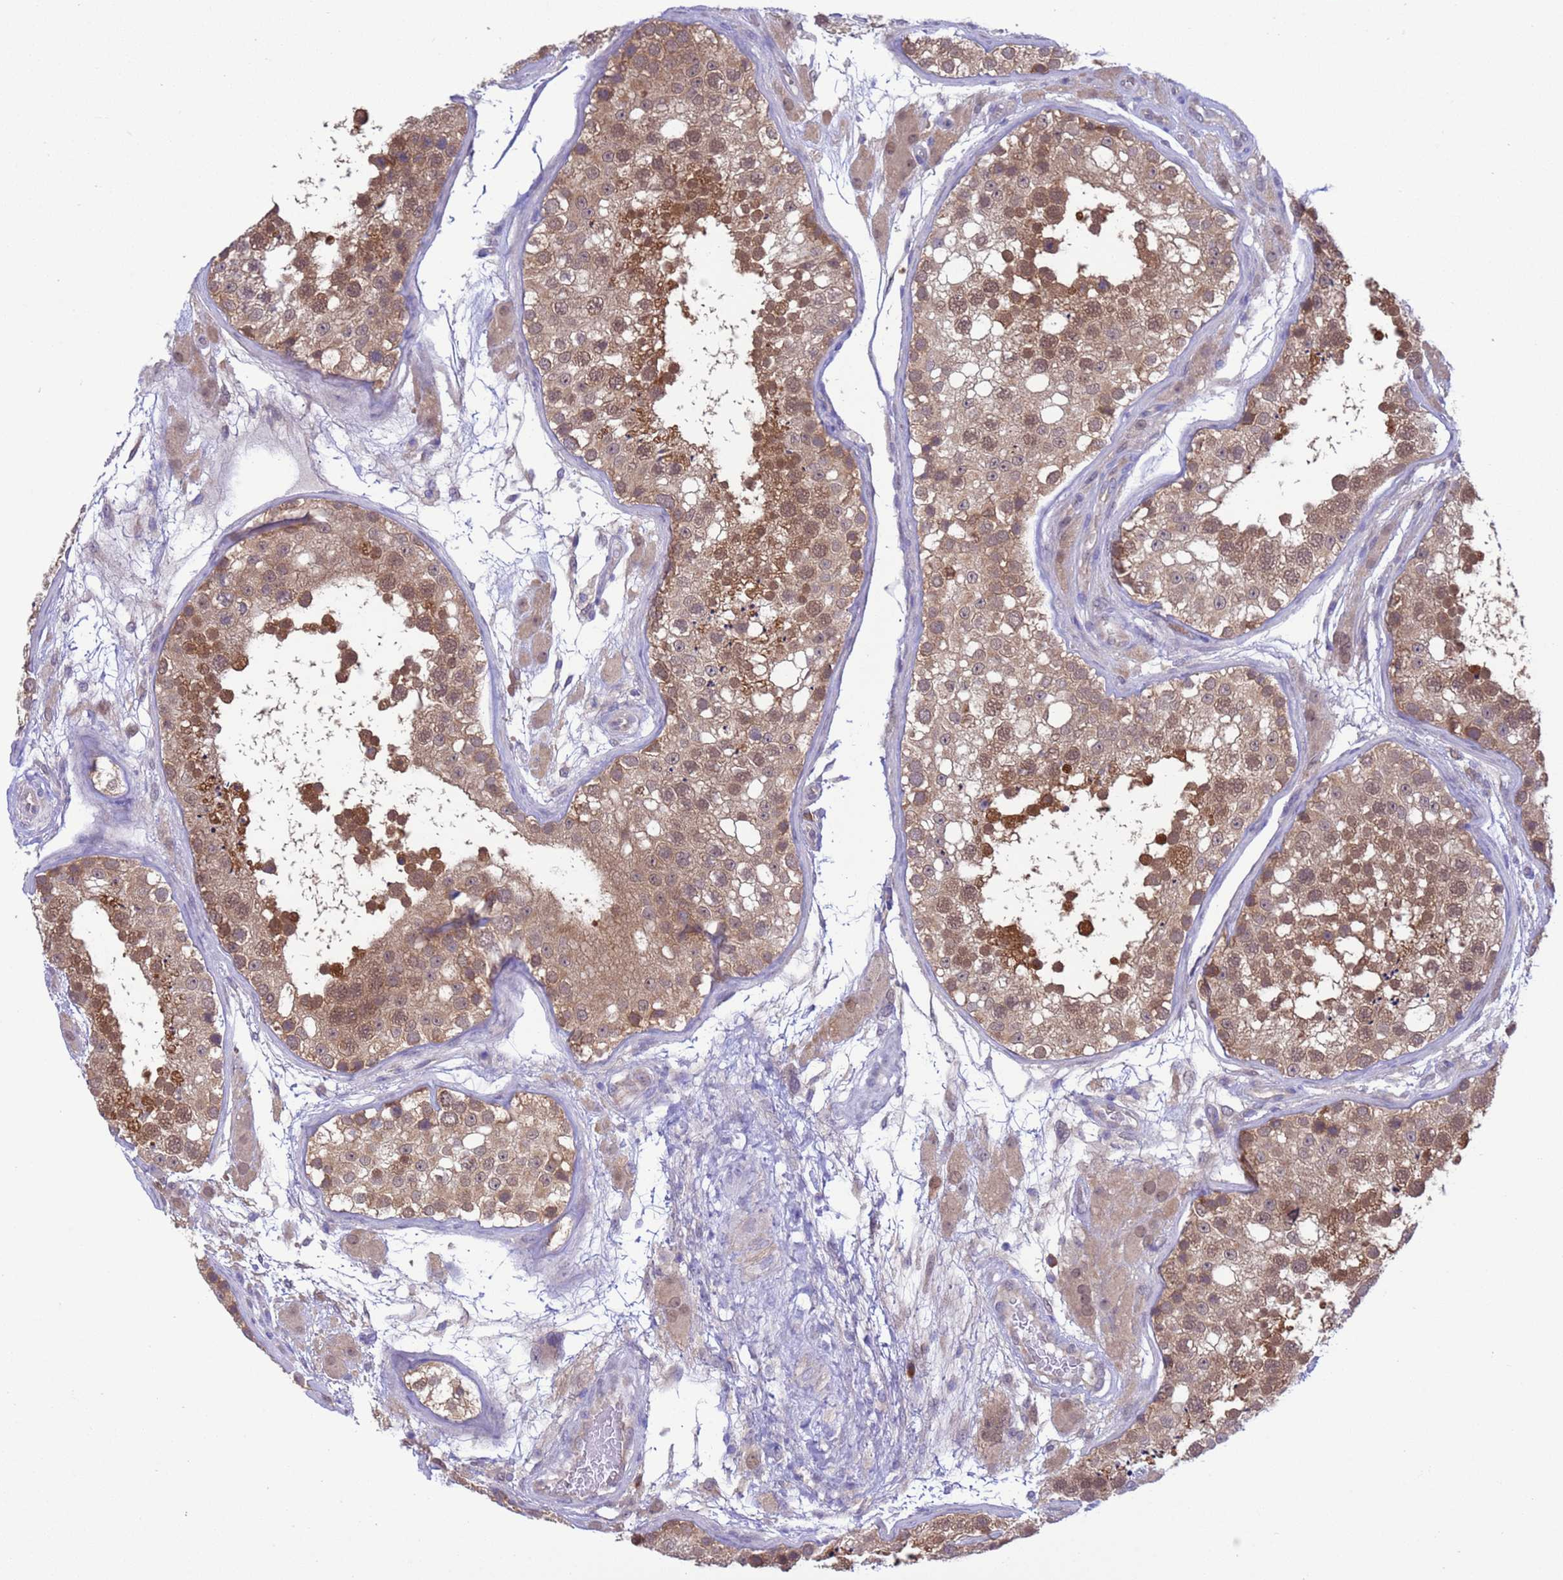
{"staining": {"intensity": "moderate", "quantity": ">75%", "location": "cytoplasmic/membranous,nuclear"}, "tissue": "testis", "cell_type": "Cells in seminiferous ducts", "image_type": "normal", "snomed": [{"axis": "morphology", "description": "Normal tissue, NOS"}, {"axis": "topography", "description": "Testis"}], "caption": "Testis stained with DAB (3,3'-diaminobenzidine) immunohistochemistry (IHC) exhibits medium levels of moderate cytoplasmic/membranous,nuclear positivity in approximately >75% of cells in seminiferous ducts.", "gene": "ZNF461", "patient": {"sex": "male", "age": 26}}